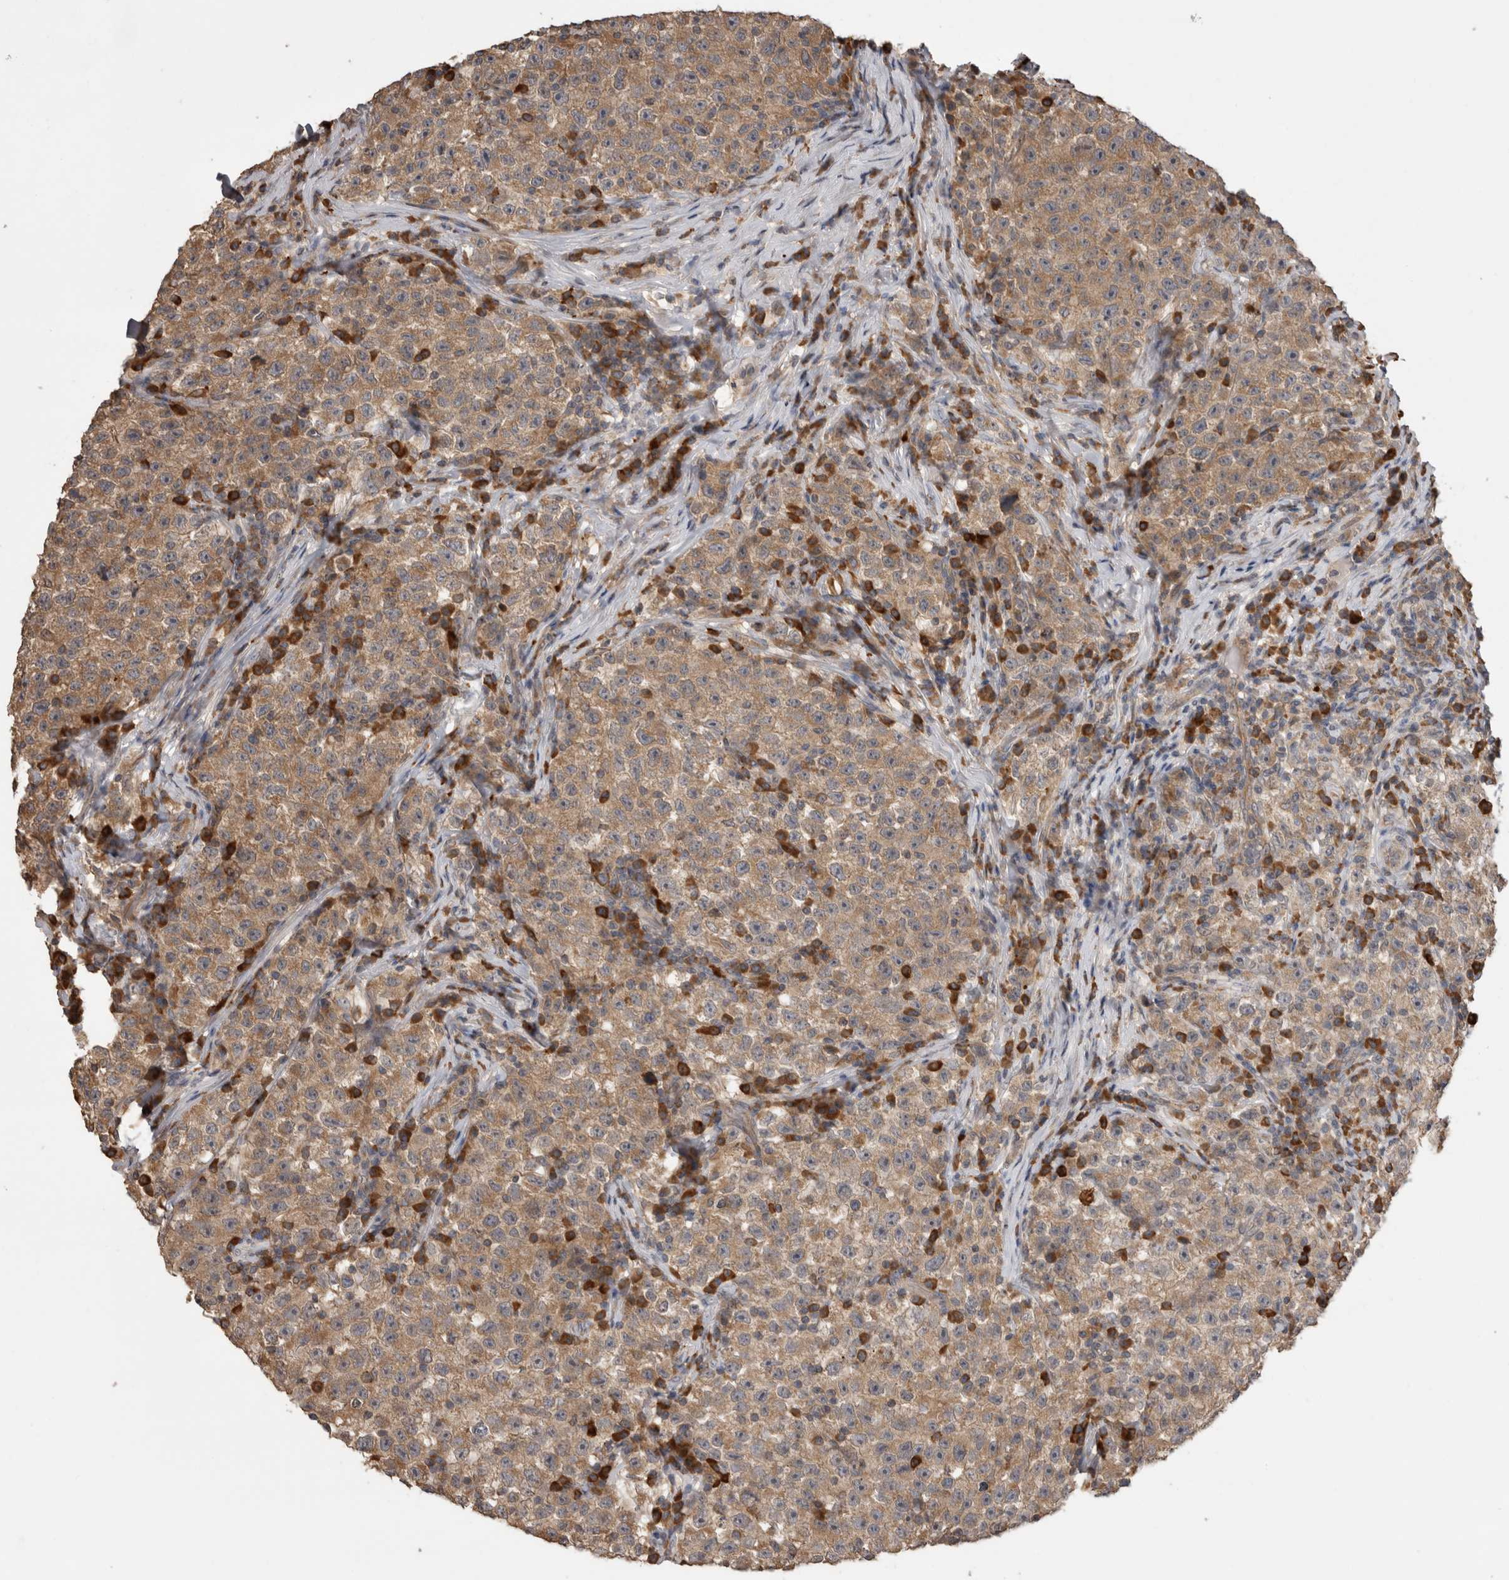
{"staining": {"intensity": "moderate", "quantity": ">75%", "location": "cytoplasmic/membranous"}, "tissue": "testis cancer", "cell_type": "Tumor cells", "image_type": "cancer", "snomed": [{"axis": "morphology", "description": "Seminoma, NOS"}, {"axis": "topography", "description": "Testis"}], "caption": "Tumor cells demonstrate medium levels of moderate cytoplasmic/membranous expression in approximately >75% of cells in testis cancer.", "gene": "TBCE", "patient": {"sex": "male", "age": 22}}